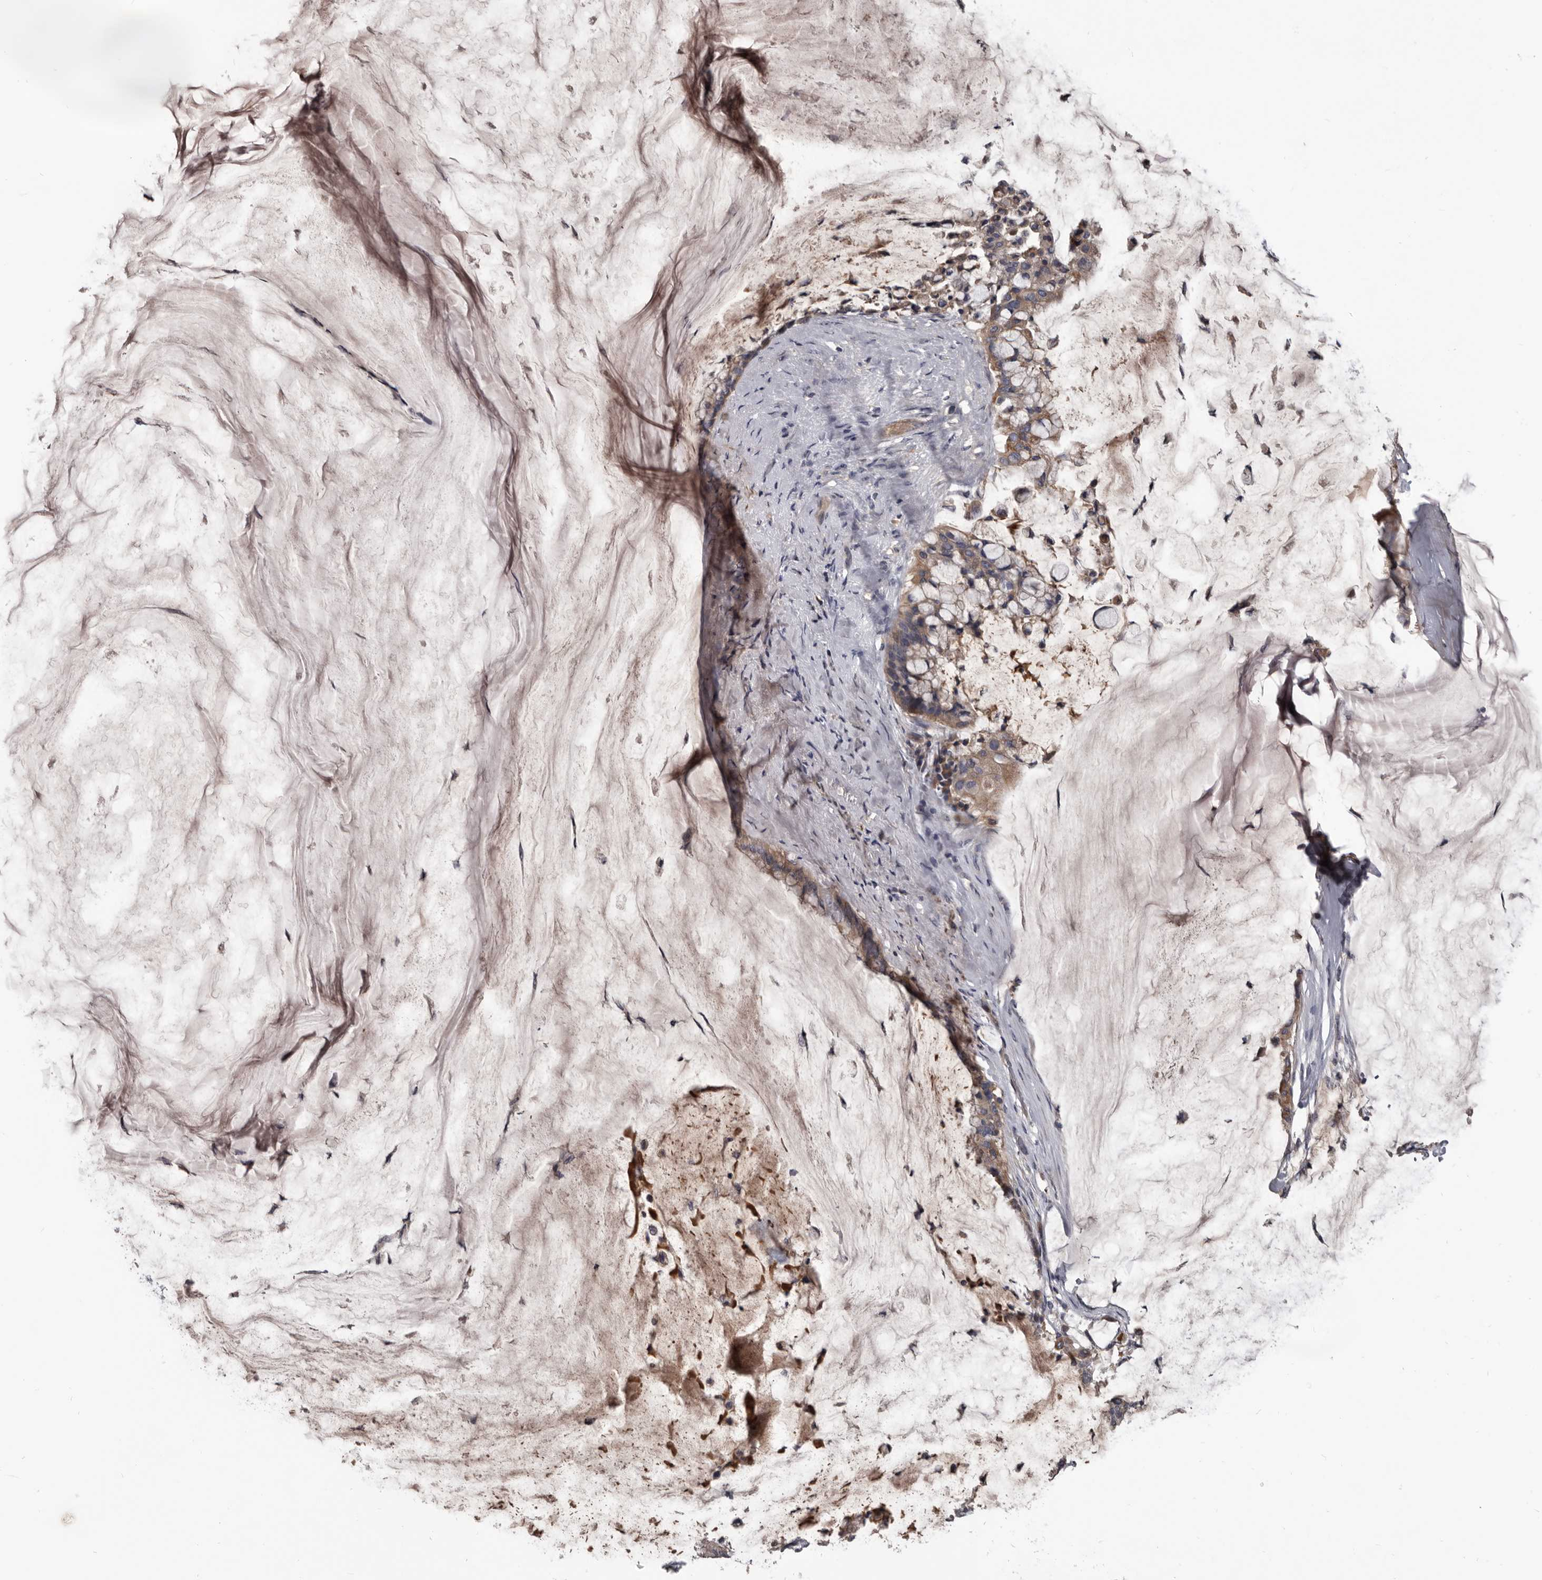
{"staining": {"intensity": "weak", "quantity": ">75%", "location": "cytoplasmic/membranous"}, "tissue": "pancreatic cancer", "cell_type": "Tumor cells", "image_type": "cancer", "snomed": [{"axis": "morphology", "description": "Adenocarcinoma, NOS"}, {"axis": "topography", "description": "Pancreas"}], "caption": "A brown stain shows weak cytoplasmic/membranous expression of a protein in human pancreatic cancer (adenocarcinoma) tumor cells.", "gene": "ALDH5A1", "patient": {"sex": "male", "age": 41}}